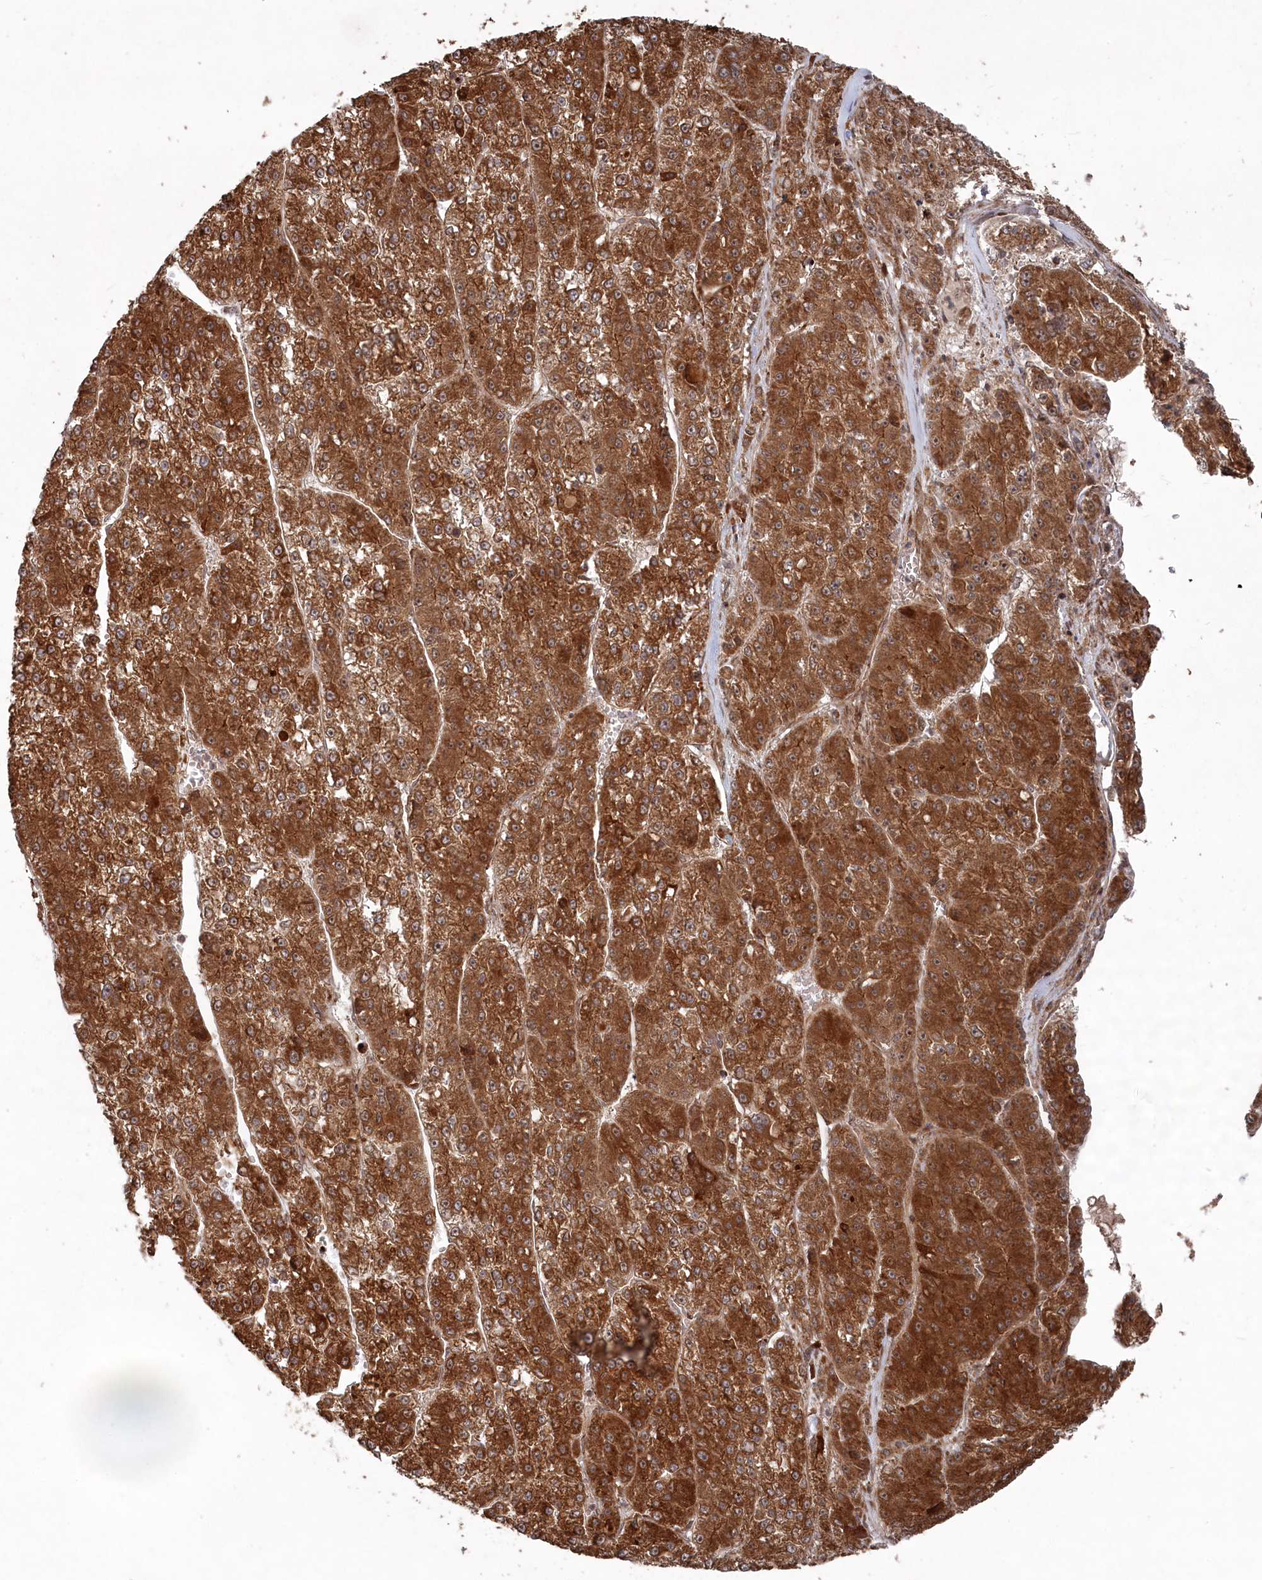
{"staining": {"intensity": "strong", "quantity": ">75%", "location": "cytoplasmic/membranous"}, "tissue": "liver cancer", "cell_type": "Tumor cells", "image_type": "cancer", "snomed": [{"axis": "morphology", "description": "Carcinoma, Hepatocellular, NOS"}, {"axis": "topography", "description": "Liver"}], "caption": "This micrograph shows immunohistochemistry staining of human liver cancer (hepatocellular carcinoma), with high strong cytoplasmic/membranous staining in about >75% of tumor cells.", "gene": "POLR3A", "patient": {"sex": "female", "age": 73}}